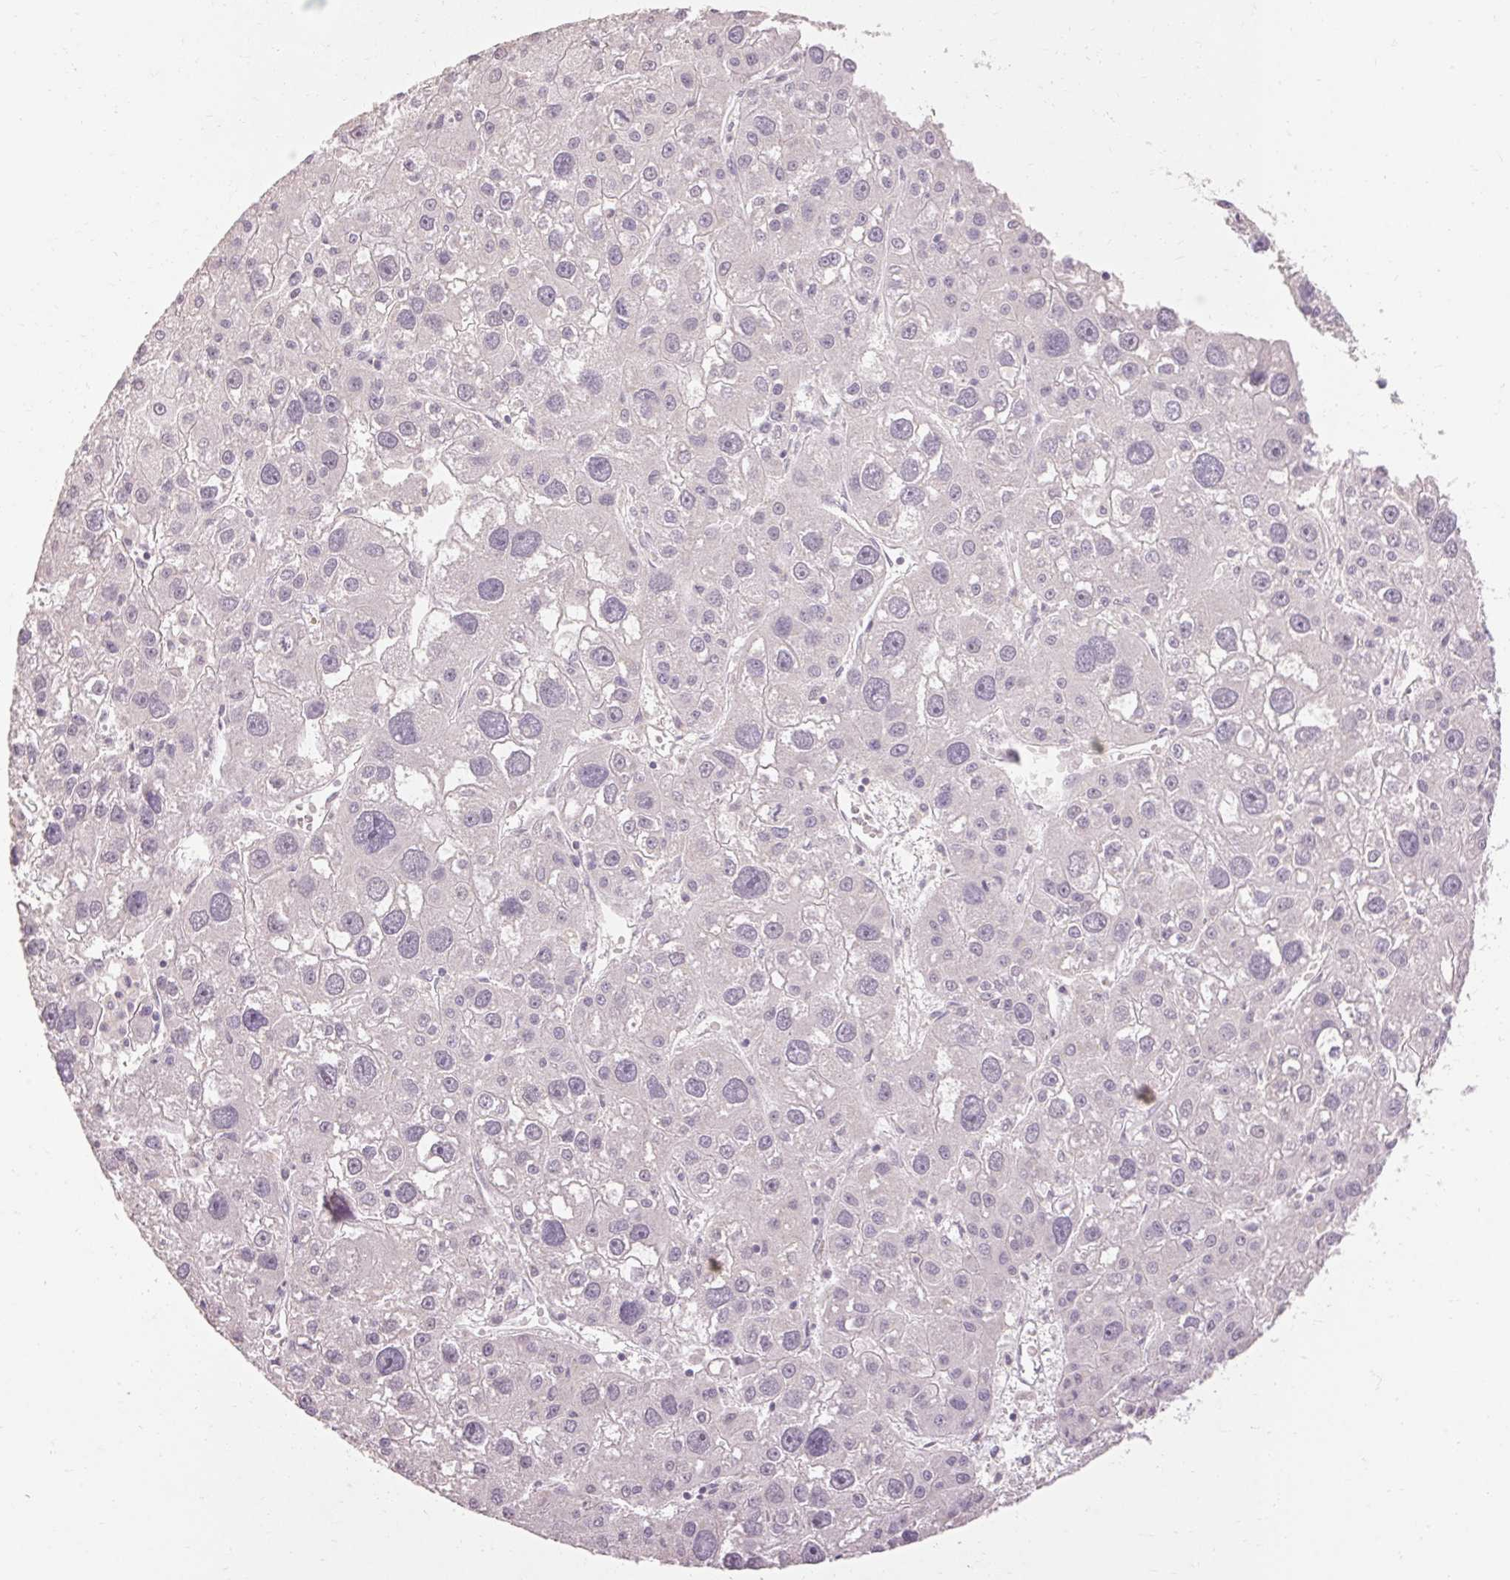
{"staining": {"intensity": "negative", "quantity": "none", "location": "none"}, "tissue": "liver cancer", "cell_type": "Tumor cells", "image_type": "cancer", "snomed": [{"axis": "morphology", "description": "Carcinoma, Hepatocellular, NOS"}, {"axis": "topography", "description": "Liver"}], "caption": "Photomicrograph shows no protein staining in tumor cells of liver hepatocellular carcinoma tissue.", "gene": "SKP2", "patient": {"sex": "male", "age": 73}}